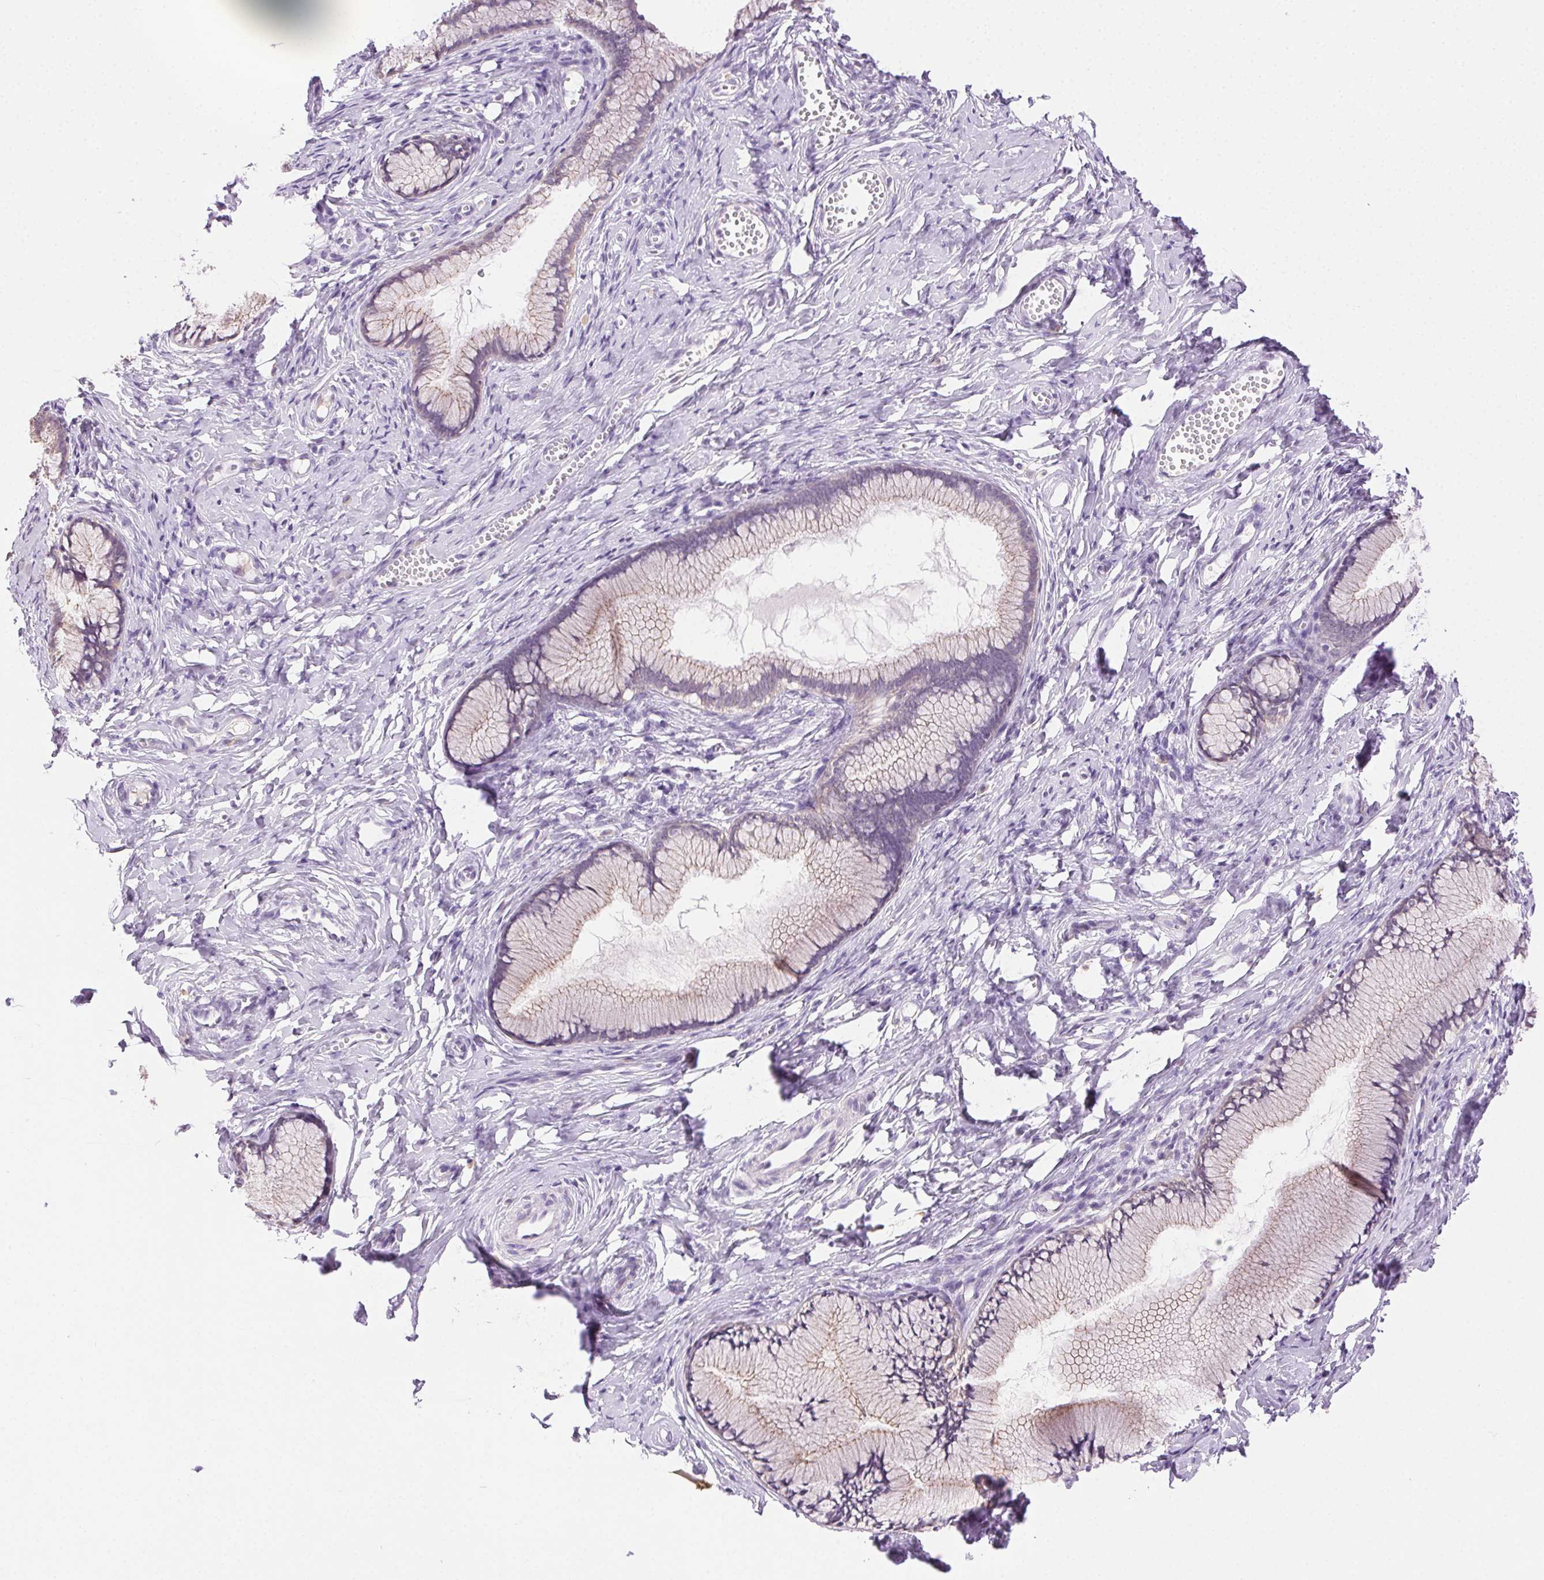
{"staining": {"intensity": "weak", "quantity": "<25%", "location": "cytoplasmic/membranous"}, "tissue": "cervix", "cell_type": "Glandular cells", "image_type": "normal", "snomed": [{"axis": "morphology", "description": "Normal tissue, NOS"}, {"axis": "topography", "description": "Cervix"}], "caption": "Immunohistochemistry (IHC) photomicrograph of benign human cervix stained for a protein (brown), which shows no staining in glandular cells.", "gene": "CLDN10", "patient": {"sex": "female", "age": 40}}